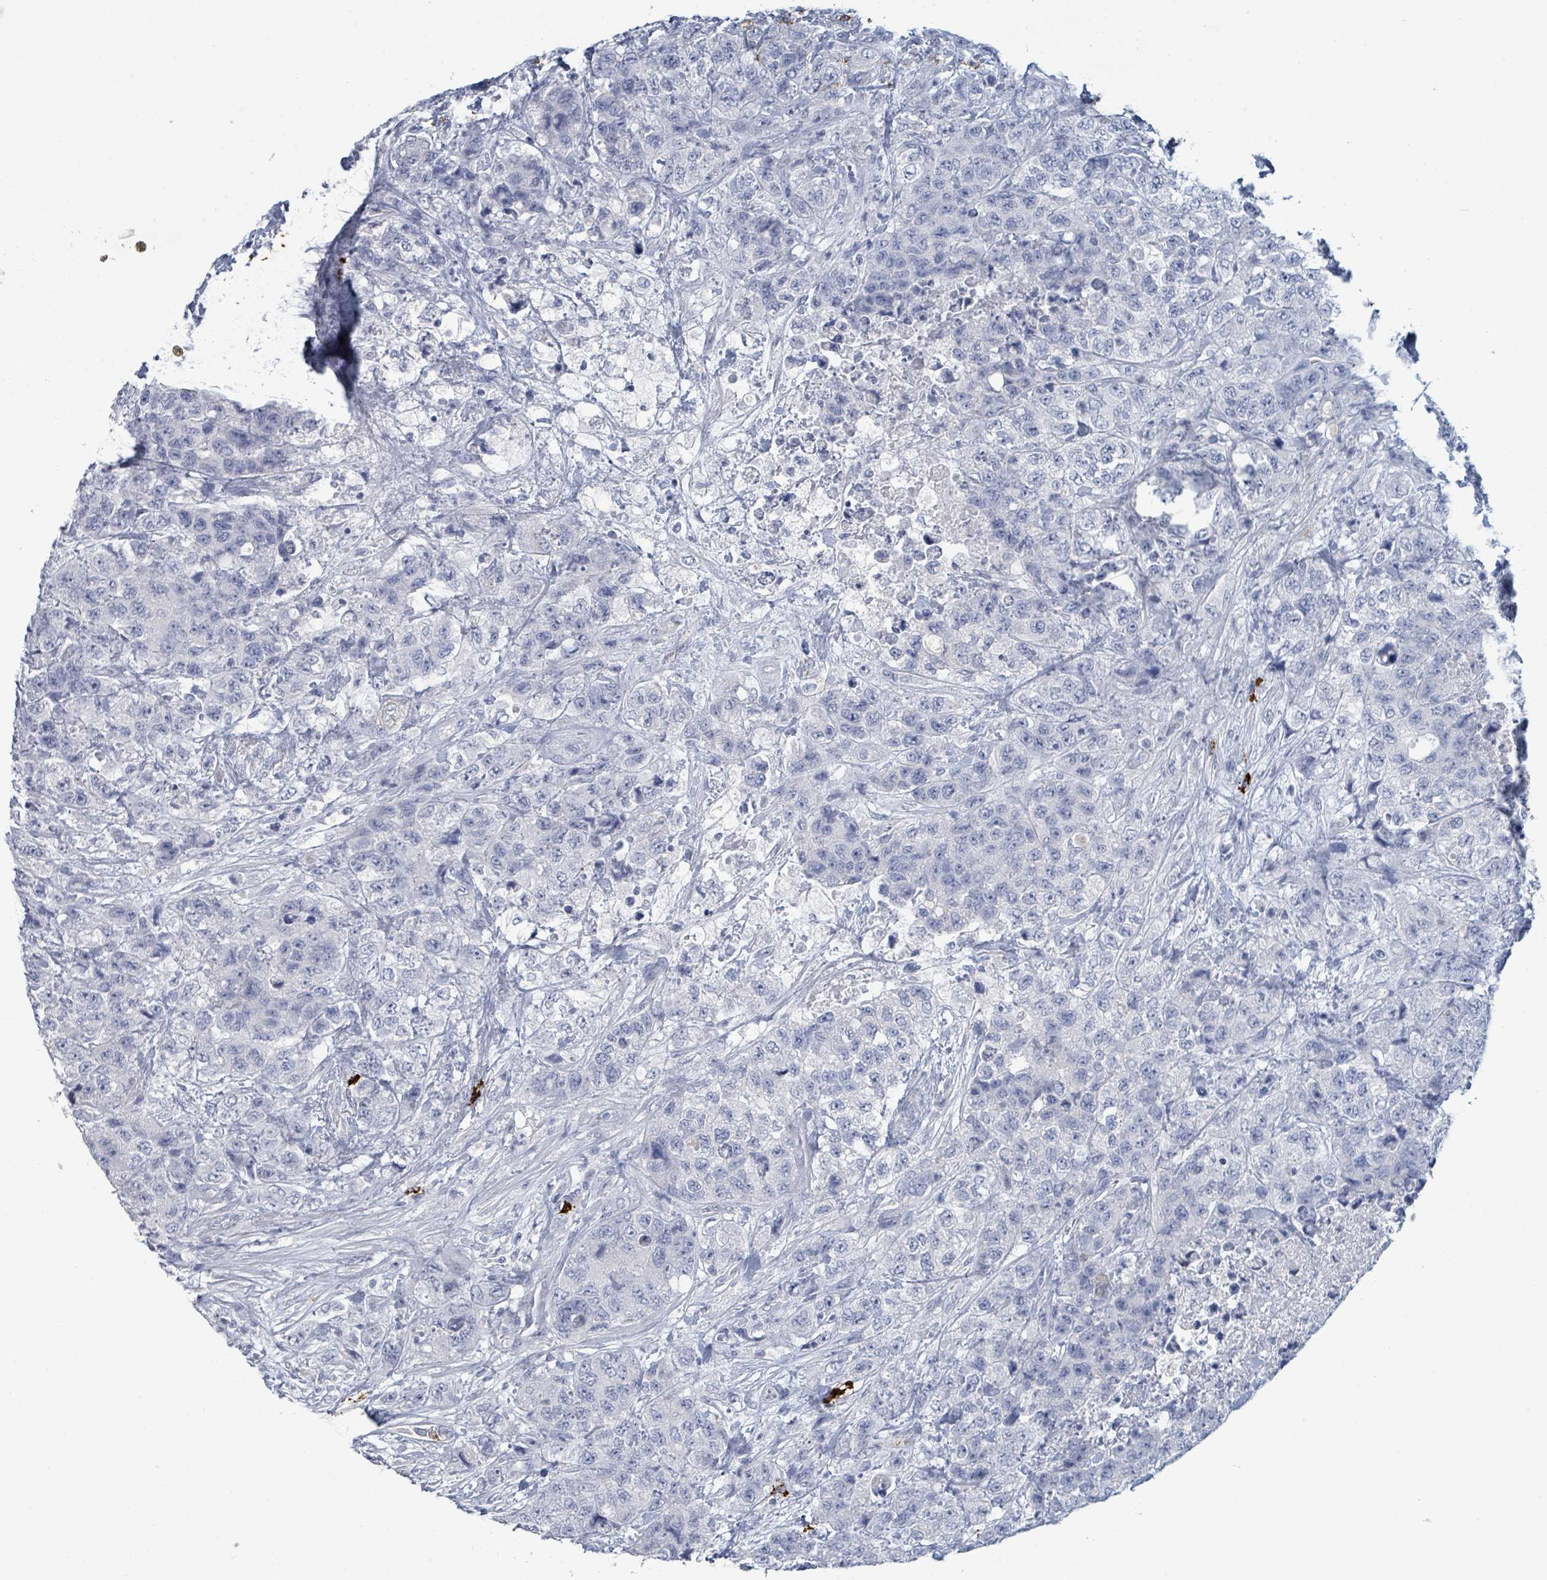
{"staining": {"intensity": "negative", "quantity": "none", "location": "none"}, "tissue": "urothelial cancer", "cell_type": "Tumor cells", "image_type": "cancer", "snomed": [{"axis": "morphology", "description": "Urothelial carcinoma, High grade"}, {"axis": "topography", "description": "Urinary bladder"}], "caption": "A high-resolution image shows IHC staining of urothelial carcinoma (high-grade), which shows no significant staining in tumor cells. (Immunohistochemistry, brightfield microscopy, high magnification).", "gene": "VPS13D", "patient": {"sex": "female", "age": 78}}